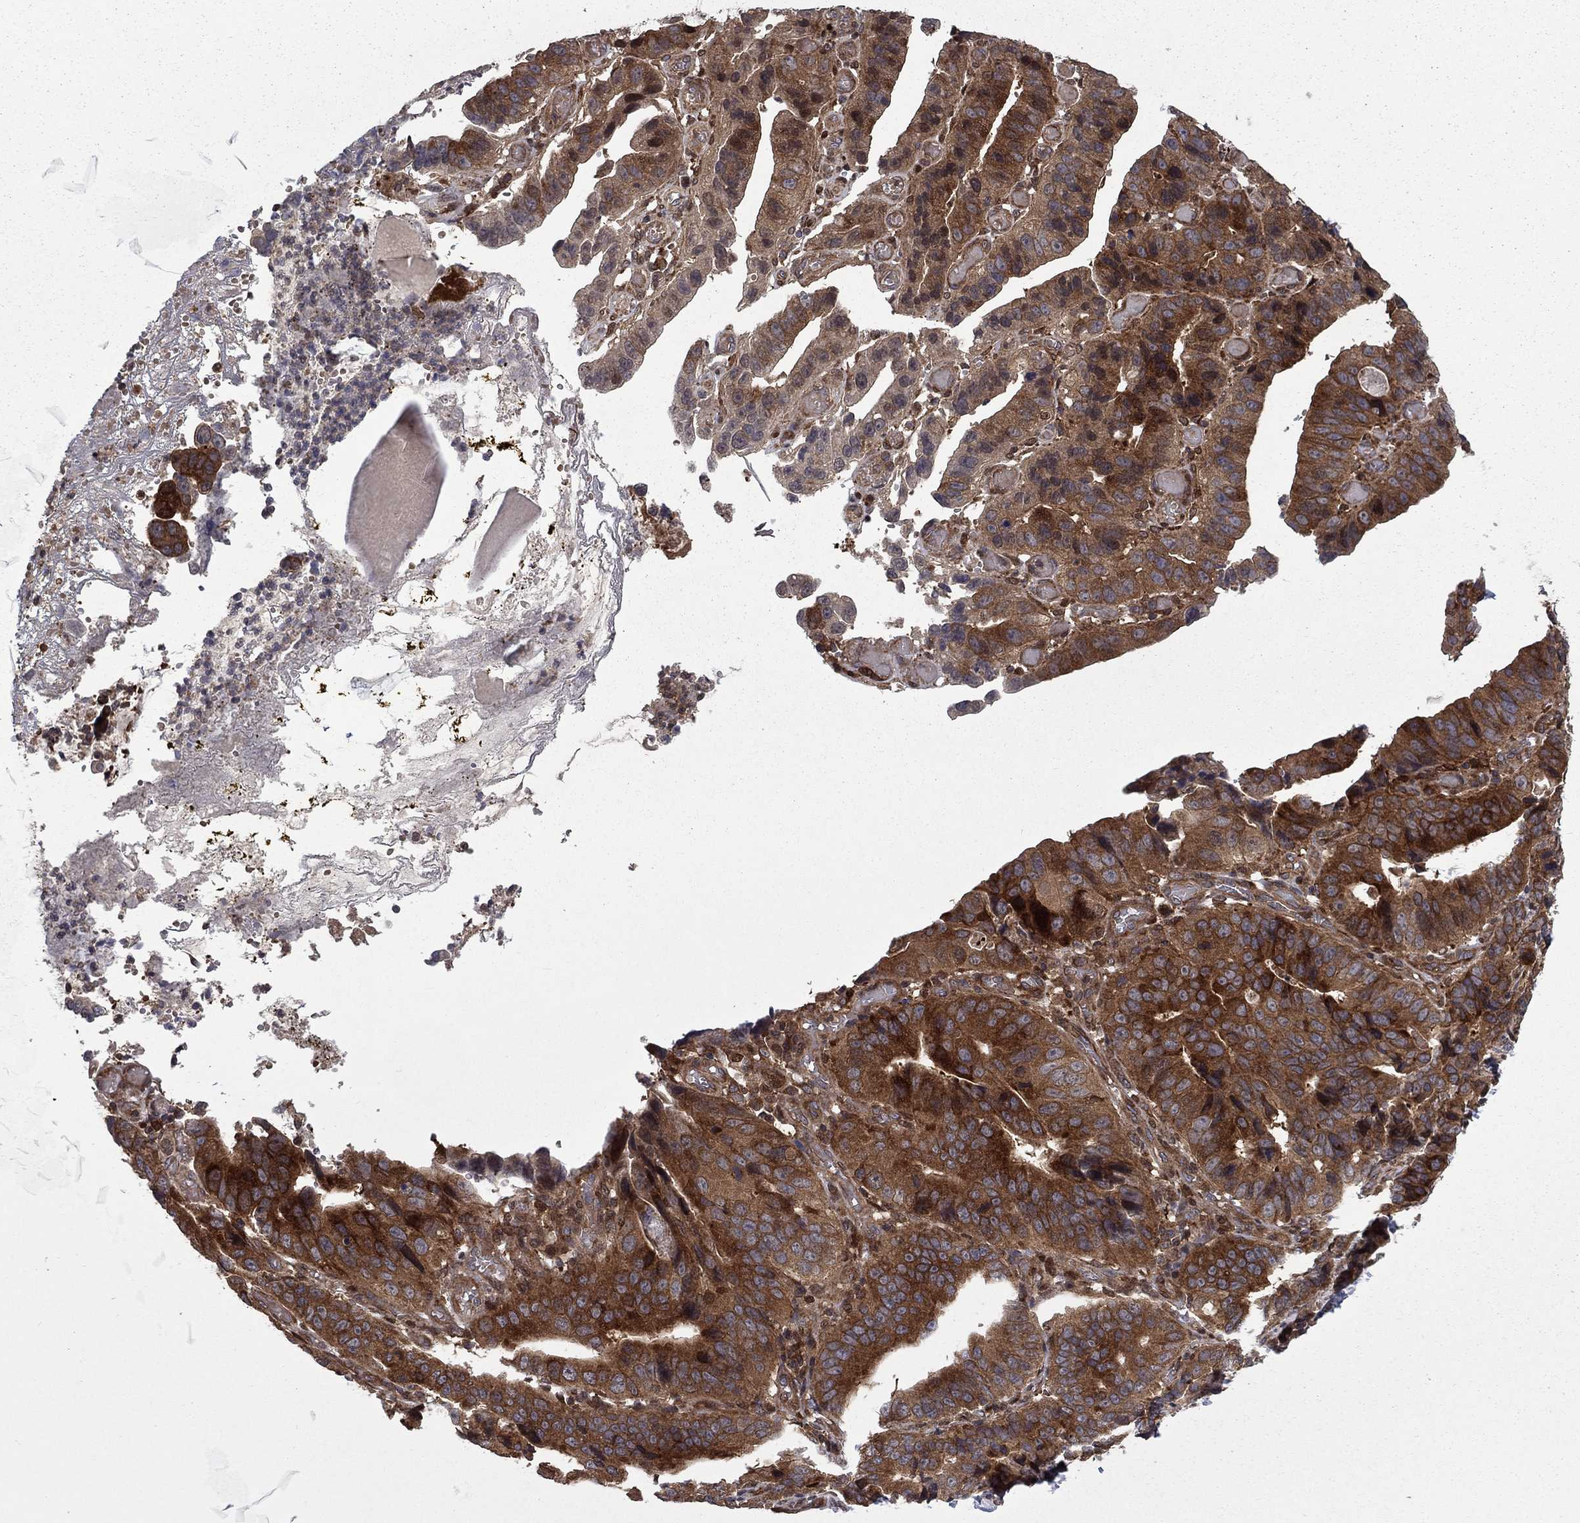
{"staining": {"intensity": "strong", "quantity": "25%-75%", "location": "cytoplasmic/membranous"}, "tissue": "stomach cancer", "cell_type": "Tumor cells", "image_type": "cancer", "snomed": [{"axis": "morphology", "description": "Adenocarcinoma, NOS"}, {"axis": "topography", "description": "Stomach"}], "caption": "Brown immunohistochemical staining in human stomach cancer (adenocarcinoma) exhibits strong cytoplasmic/membranous positivity in approximately 25%-75% of tumor cells.", "gene": "HDAC4", "patient": {"sex": "male", "age": 84}}